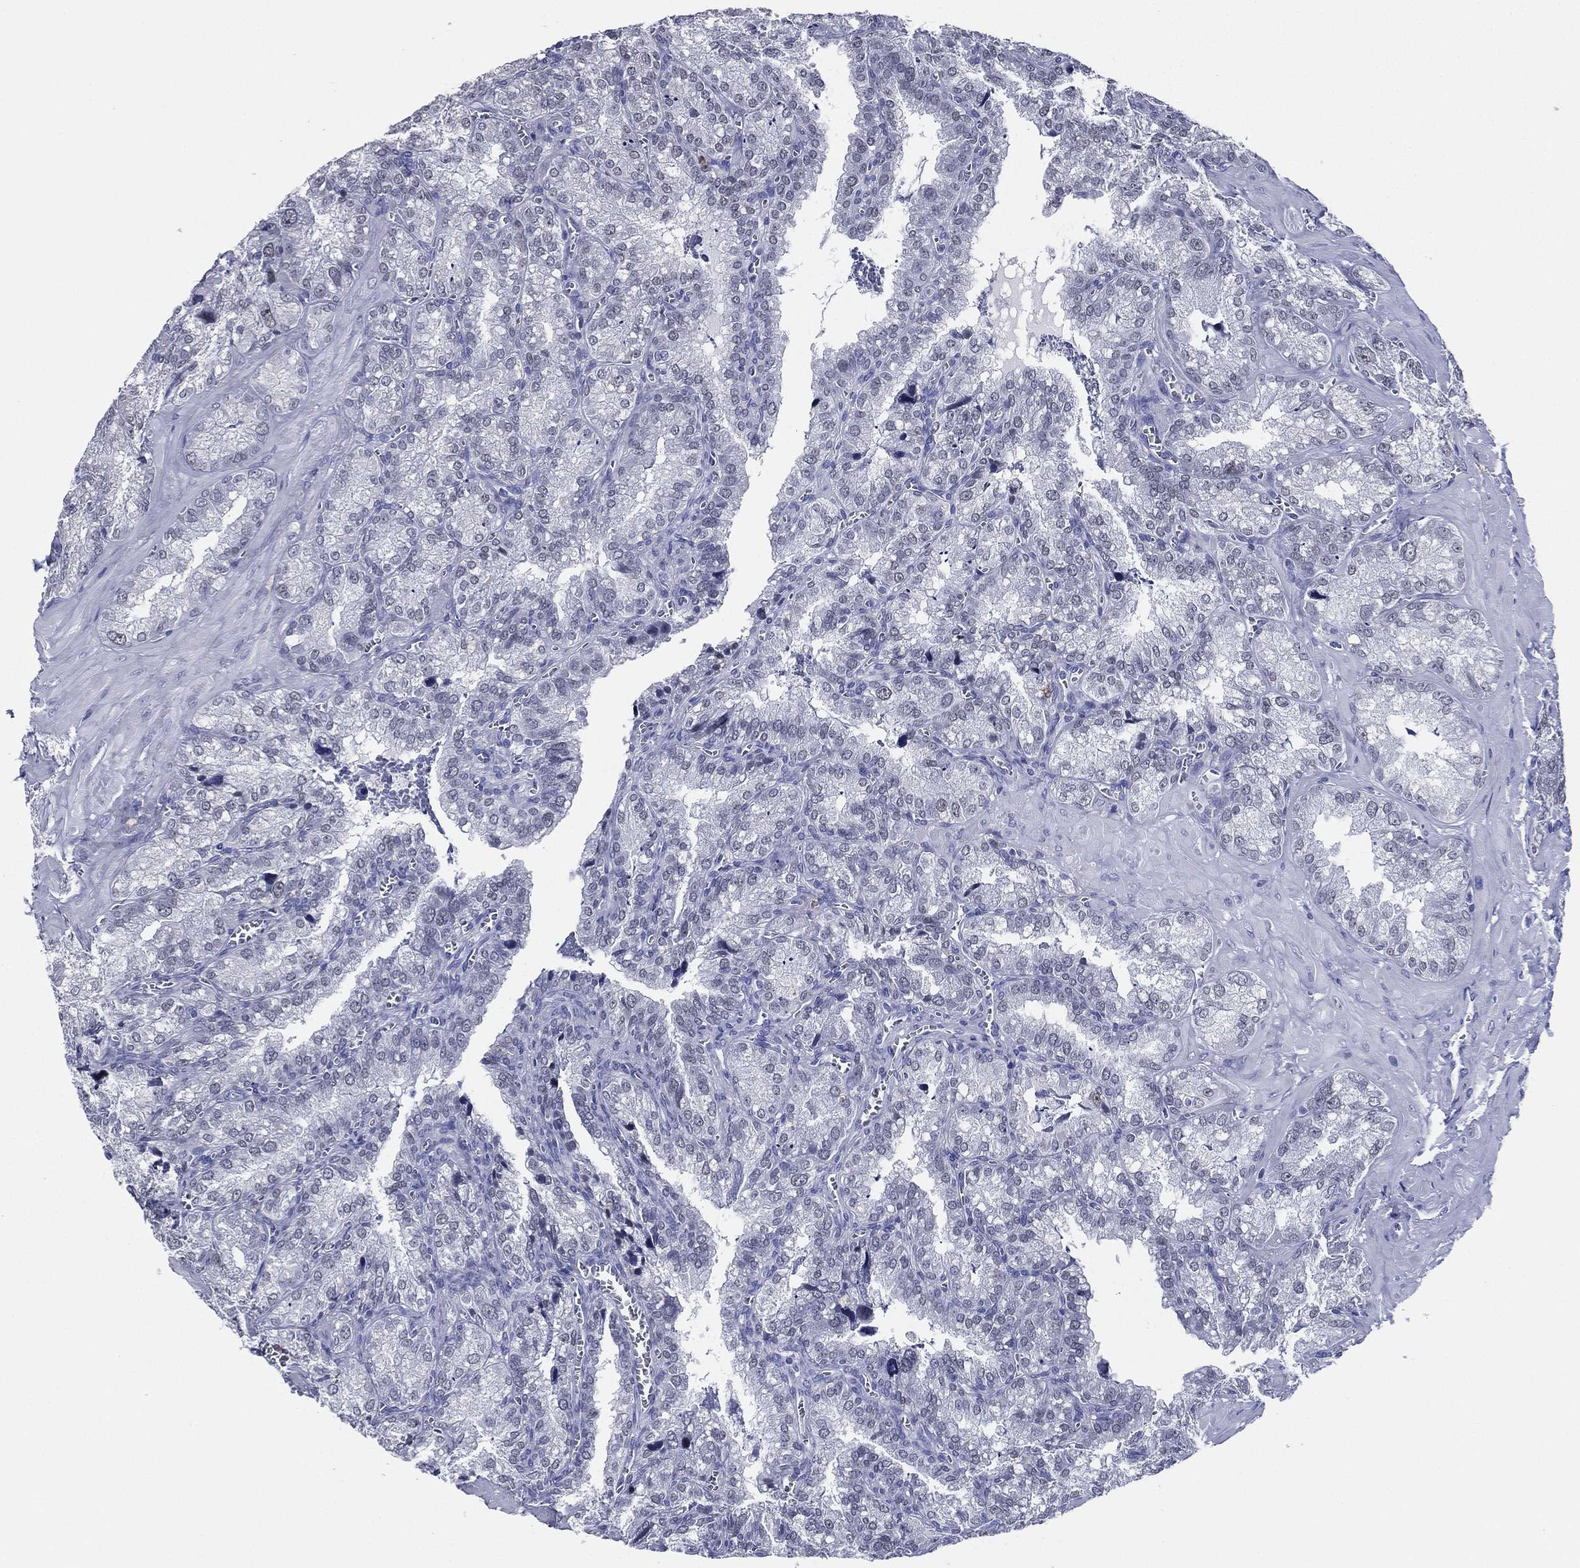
{"staining": {"intensity": "negative", "quantity": "none", "location": "none"}, "tissue": "seminal vesicle", "cell_type": "Glandular cells", "image_type": "normal", "snomed": [{"axis": "morphology", "description": "Normal tissue, NOS"}, {"axis": "topography", "description": "Seminal veicle"}], "caption": "A photomicrograph of seminal vesicle stained for a protein displays no brown staining in glandular cells.", "gene": "TFAP2A", "patient": {"sex": "male", "age": 57}}